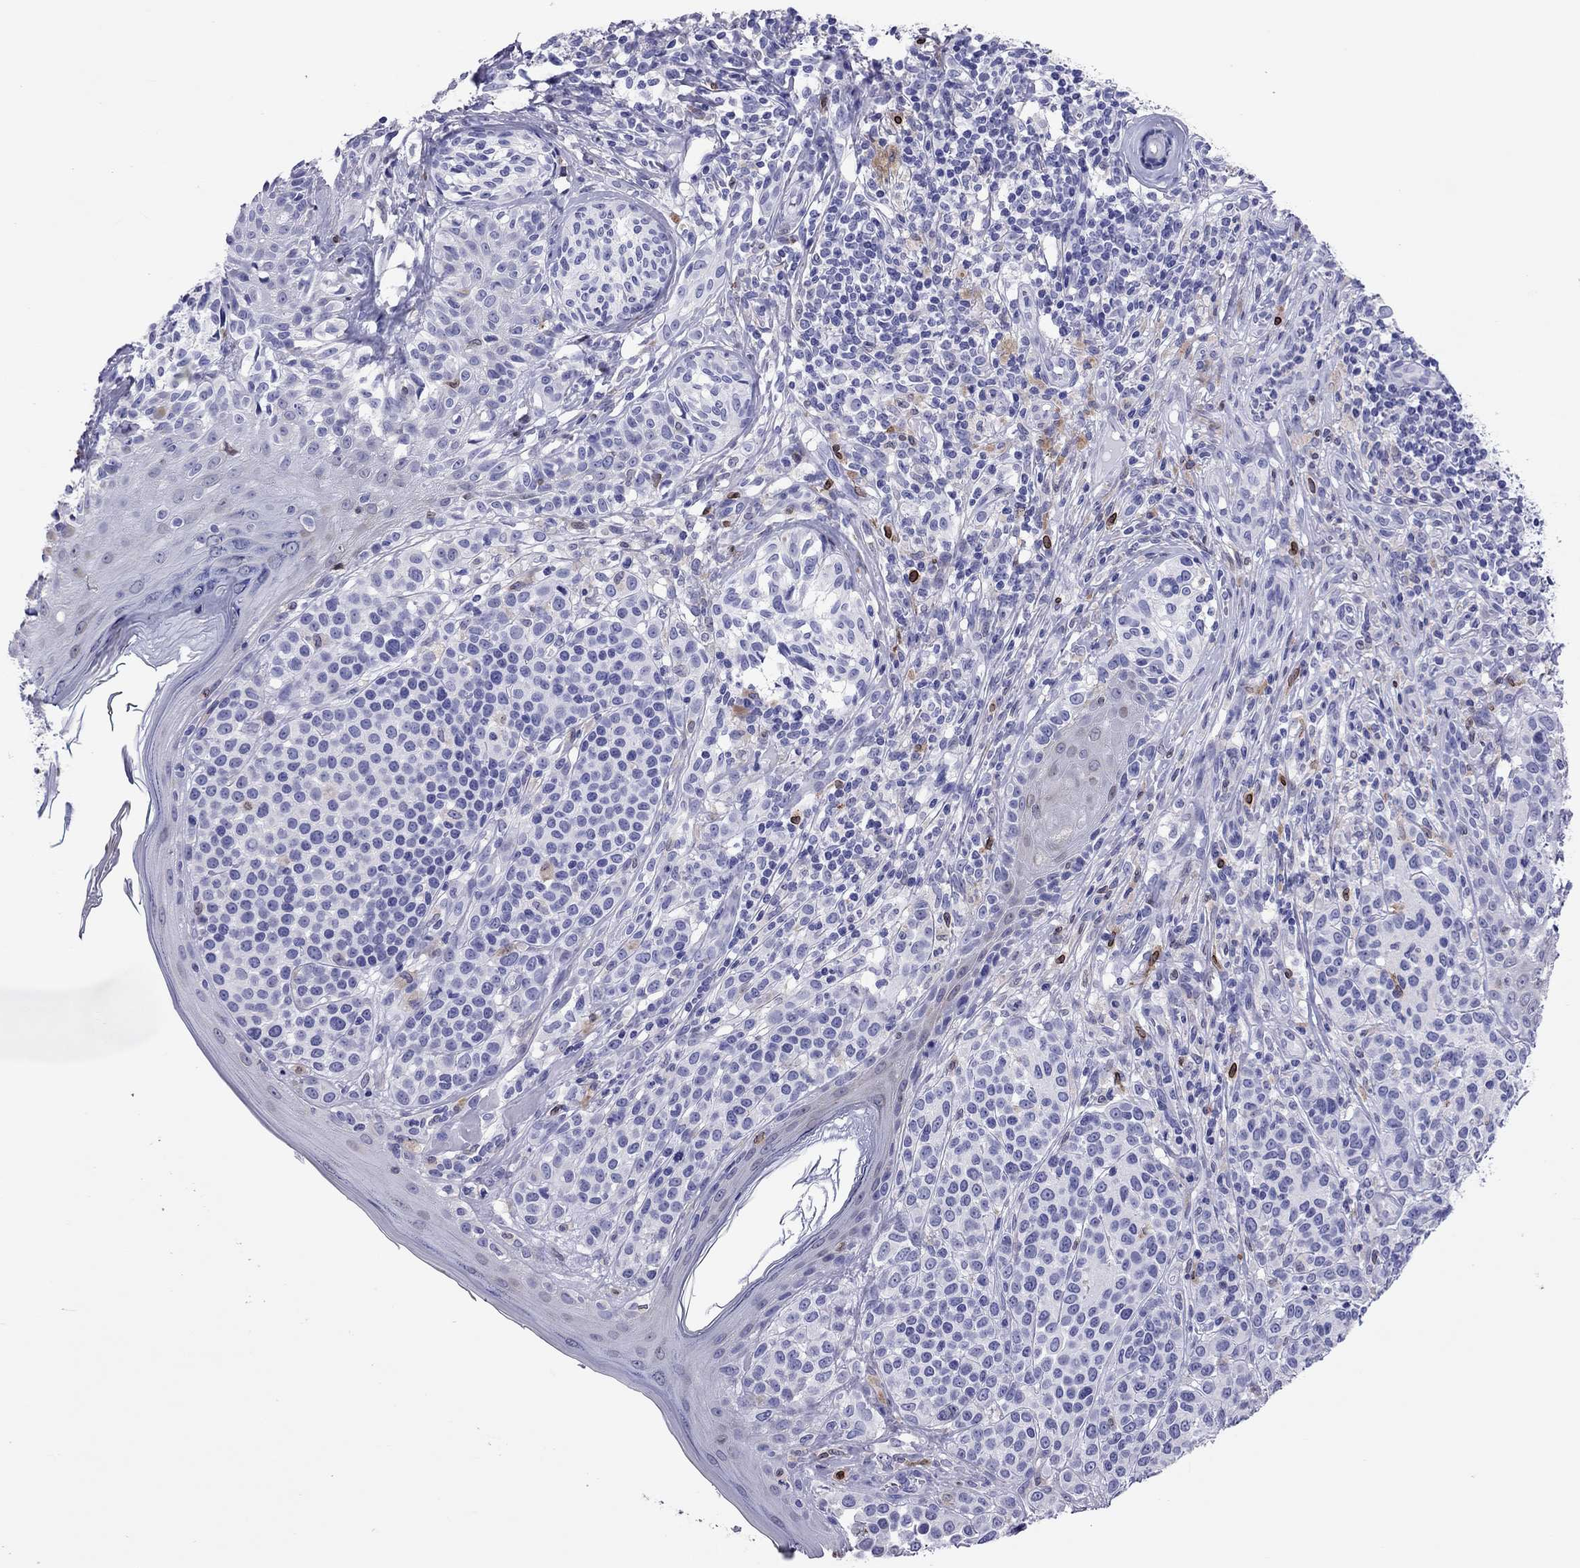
{"staining": {"intensity": "negative", "quantity": "none", "location": "none"}, "tissue": "melanoma", "cell_type": "Tumor cells", "image_type": "cancer", "snomed": [{"axis": "morphology", "description": "Malignant melanoma, NOS"}, {"axis": "topography", "description": "Skin"}], "caption": "IHC histopathology image of melanoma stained for a protein (brown), which exhibits no positivity in tumor cells. The staining is performed using DAB brown chromogen with nuclei counter-stained in using hematoxylin.", "gene": "ADORA2A", "patient": {"sex": "male", "age": 79}}